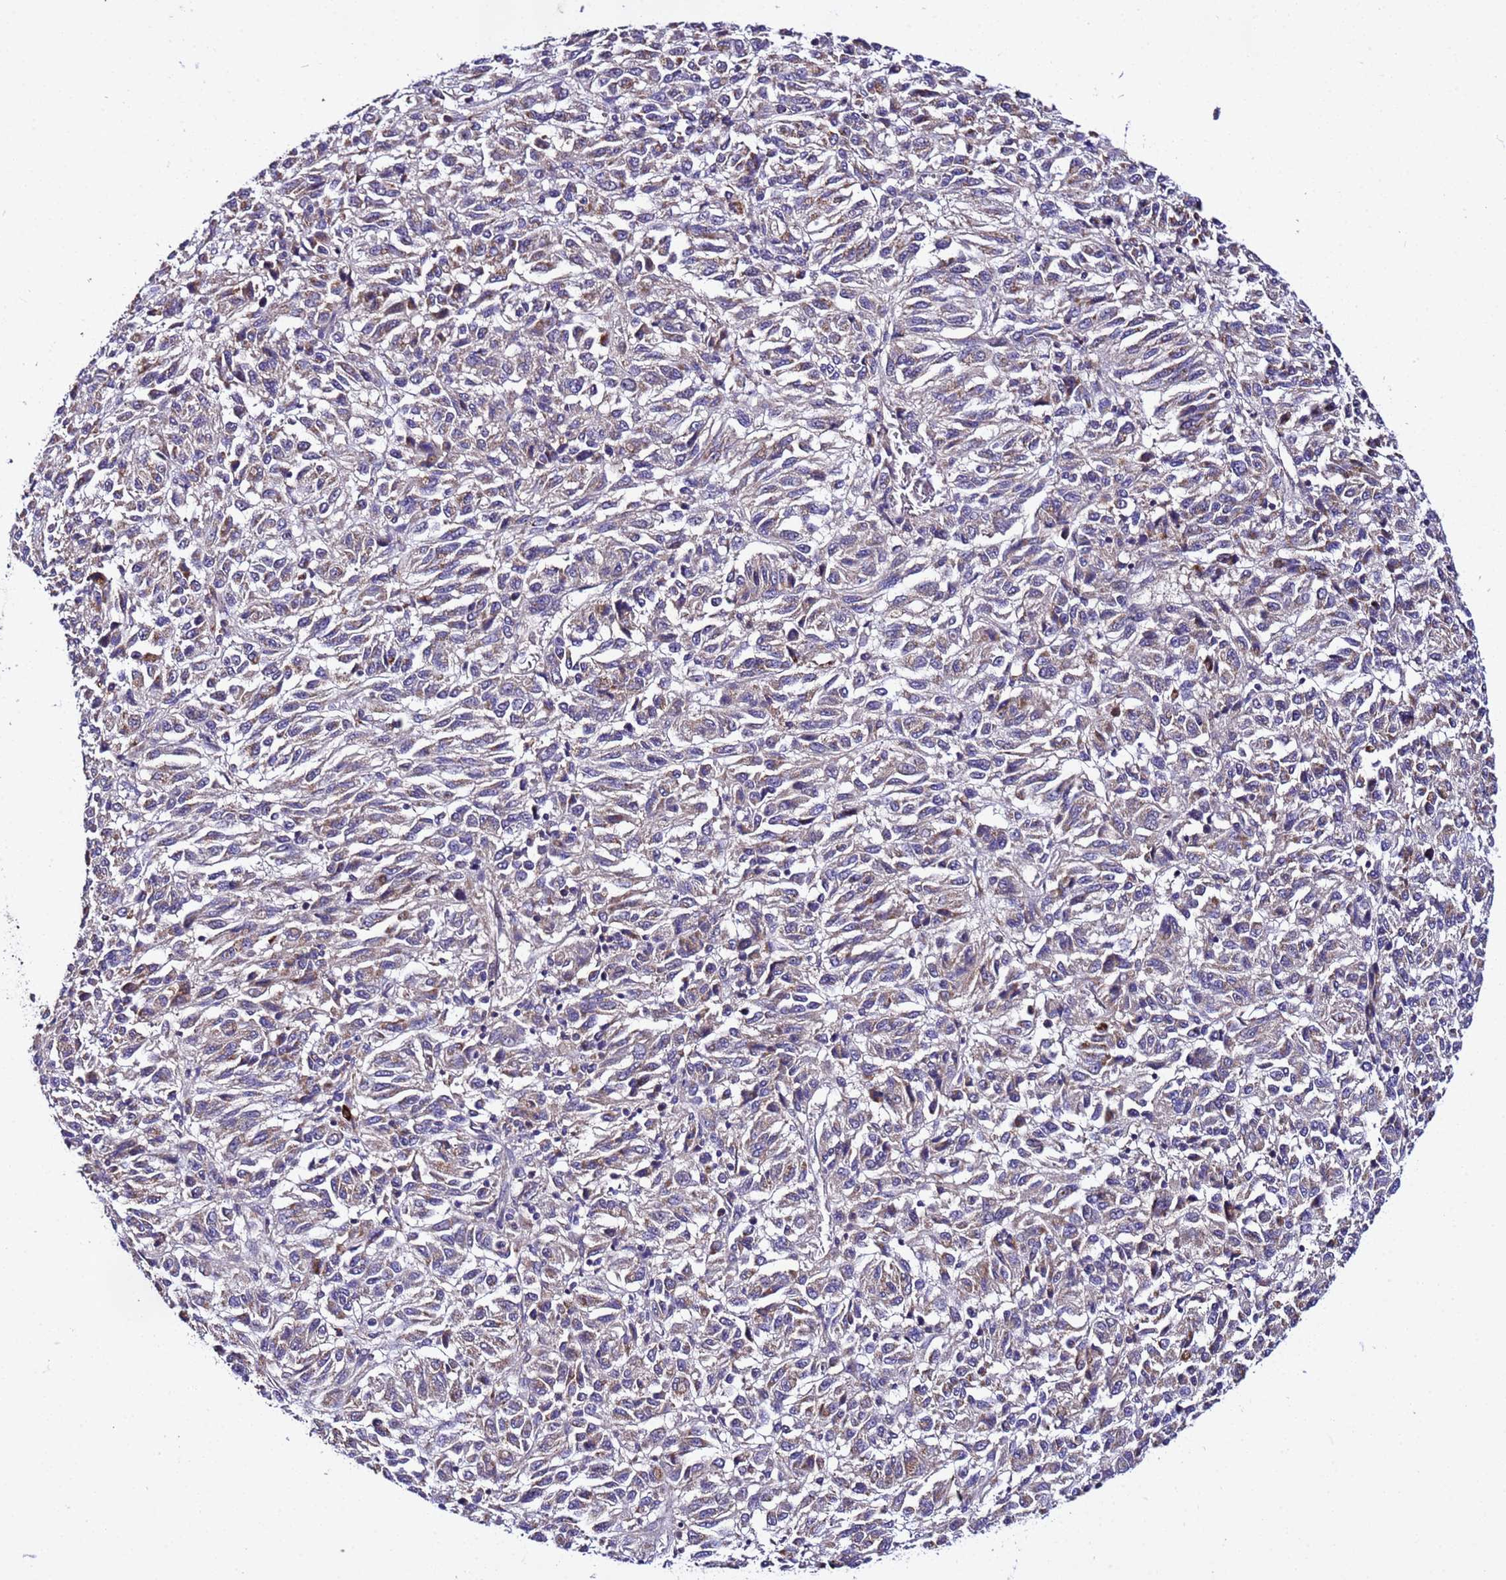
{"staining": {"intensity": "weak", "quantity": "25%-75%", "location": "cytoplasmic/membranous"}, "tissue": "melanoma", "cell_type": "Tumor cells", "image_type": "cancer", "snomed": [{"axis": "morphology", "description": "Malignant melanoma, Metastatic site"}, {"axis": "topography", "description": "Lung"}], "caption": "A histopathology image of melanoma stained for a protein demonstrates weak cytoplasmic/membranous brown staining in tumor cells.", "gene": "PLXDC2", "patient": {"sex": "male", "age": 64}}